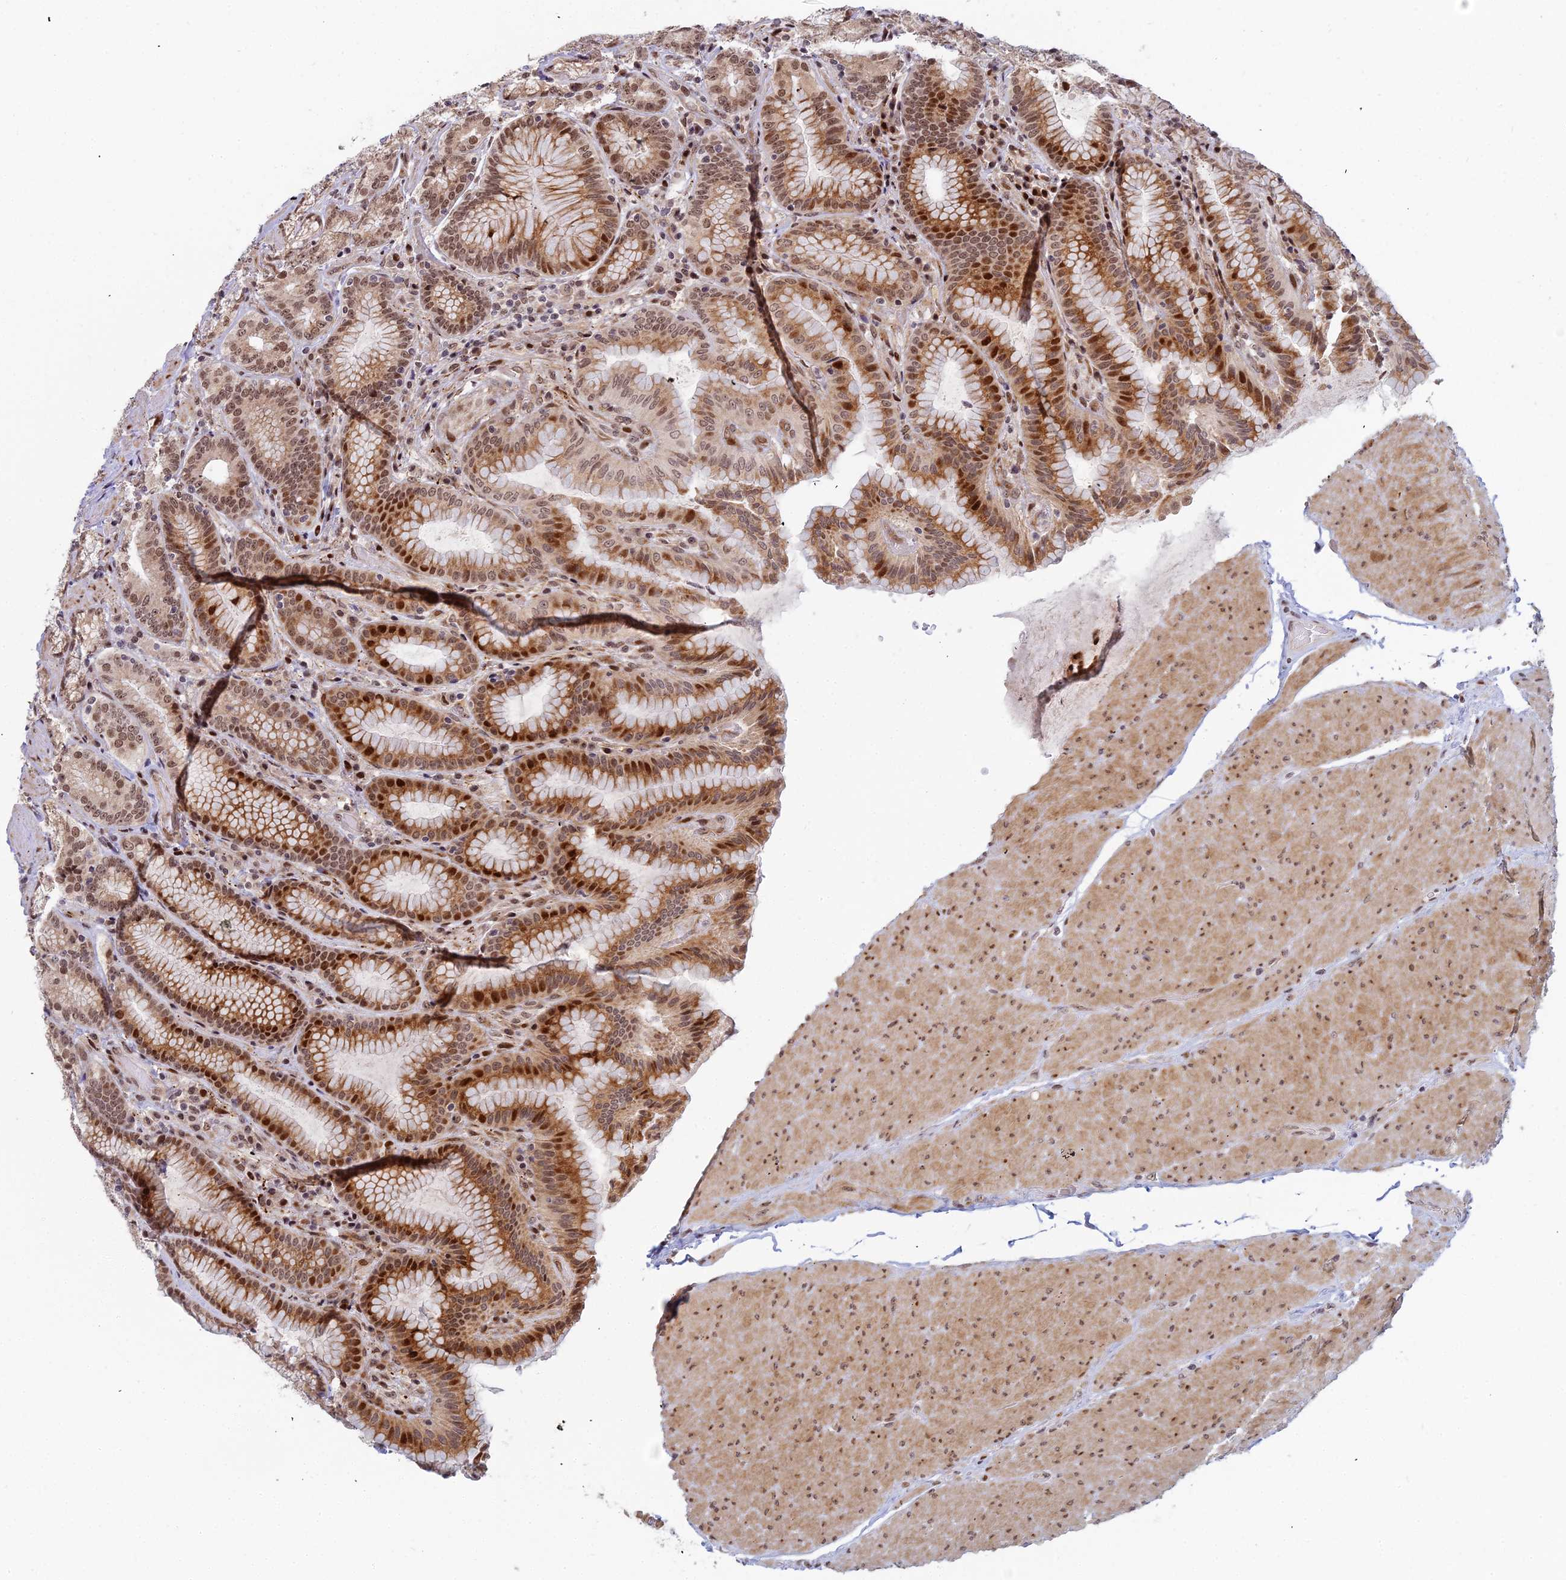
{"staining": {"intensity": "strong", "quantity": ">75%", "location": "cytoplasmic/membranous,nuclear"}, "tissue": "stomach", "cell_type": "Glandular cells", "image_type": "normal", "snomed": [{"axis": "morphology", "description": "Normal tissue, NOS"}, {"axis": "topography", "description": "Stomach, upper"}, {"axis": "topography", "description": "Stomach, lower"}], "caption": "Brown immunohistochemical staining in normal stomach shows strong cytoplasmic/membranous,nuclear expression in about >75% of glandular cells. The protein is shown in brown color, while the nuclei are stained blue.", "gene": "ABCA2", "patient": {"sex": "female", "age": 76}}